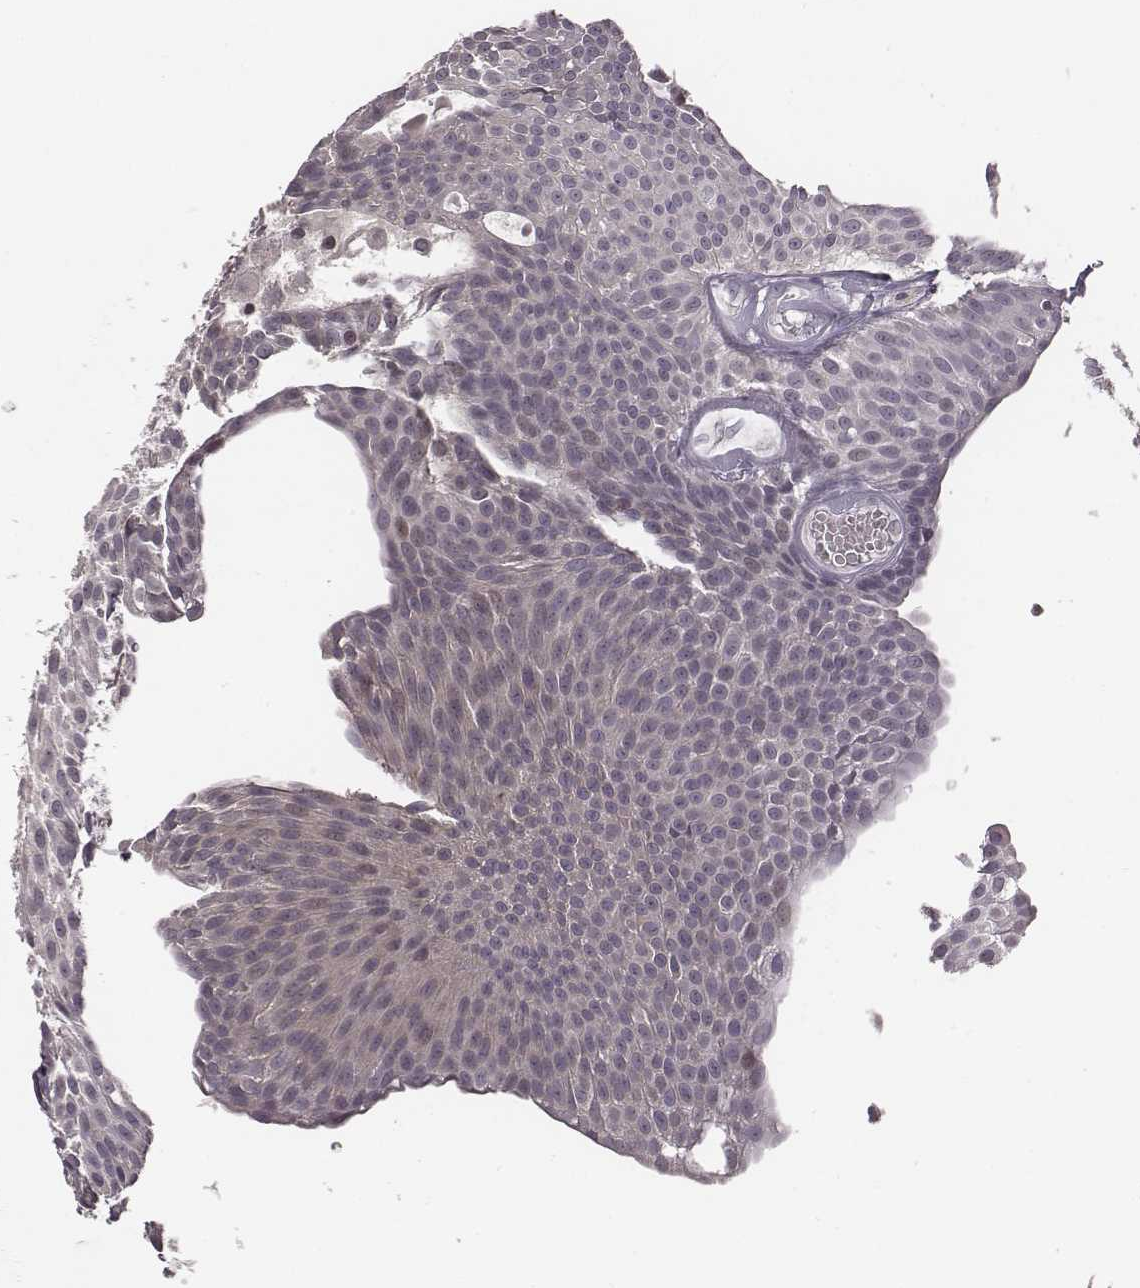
{"staining": {"intensity": "negative", "quantity": "none", "location": "none"}, "tissue": "urothelial cancer", "cell_type": "Tumor cells", "image_type": "cancer", "snomed": [{"axis": "morphology", "description": "Urothelial carcinoma, Low grade"}, {"axis": "topography", "description": "Urinary bladder"}], "caption": "Tumor cells show no significant staining in urothelial cancer. (DAB (3,3'-diaminobenzidine) IHC, high magnification).", "gene": "GRM4", "patient": {"sex": "male", "age": 63}}